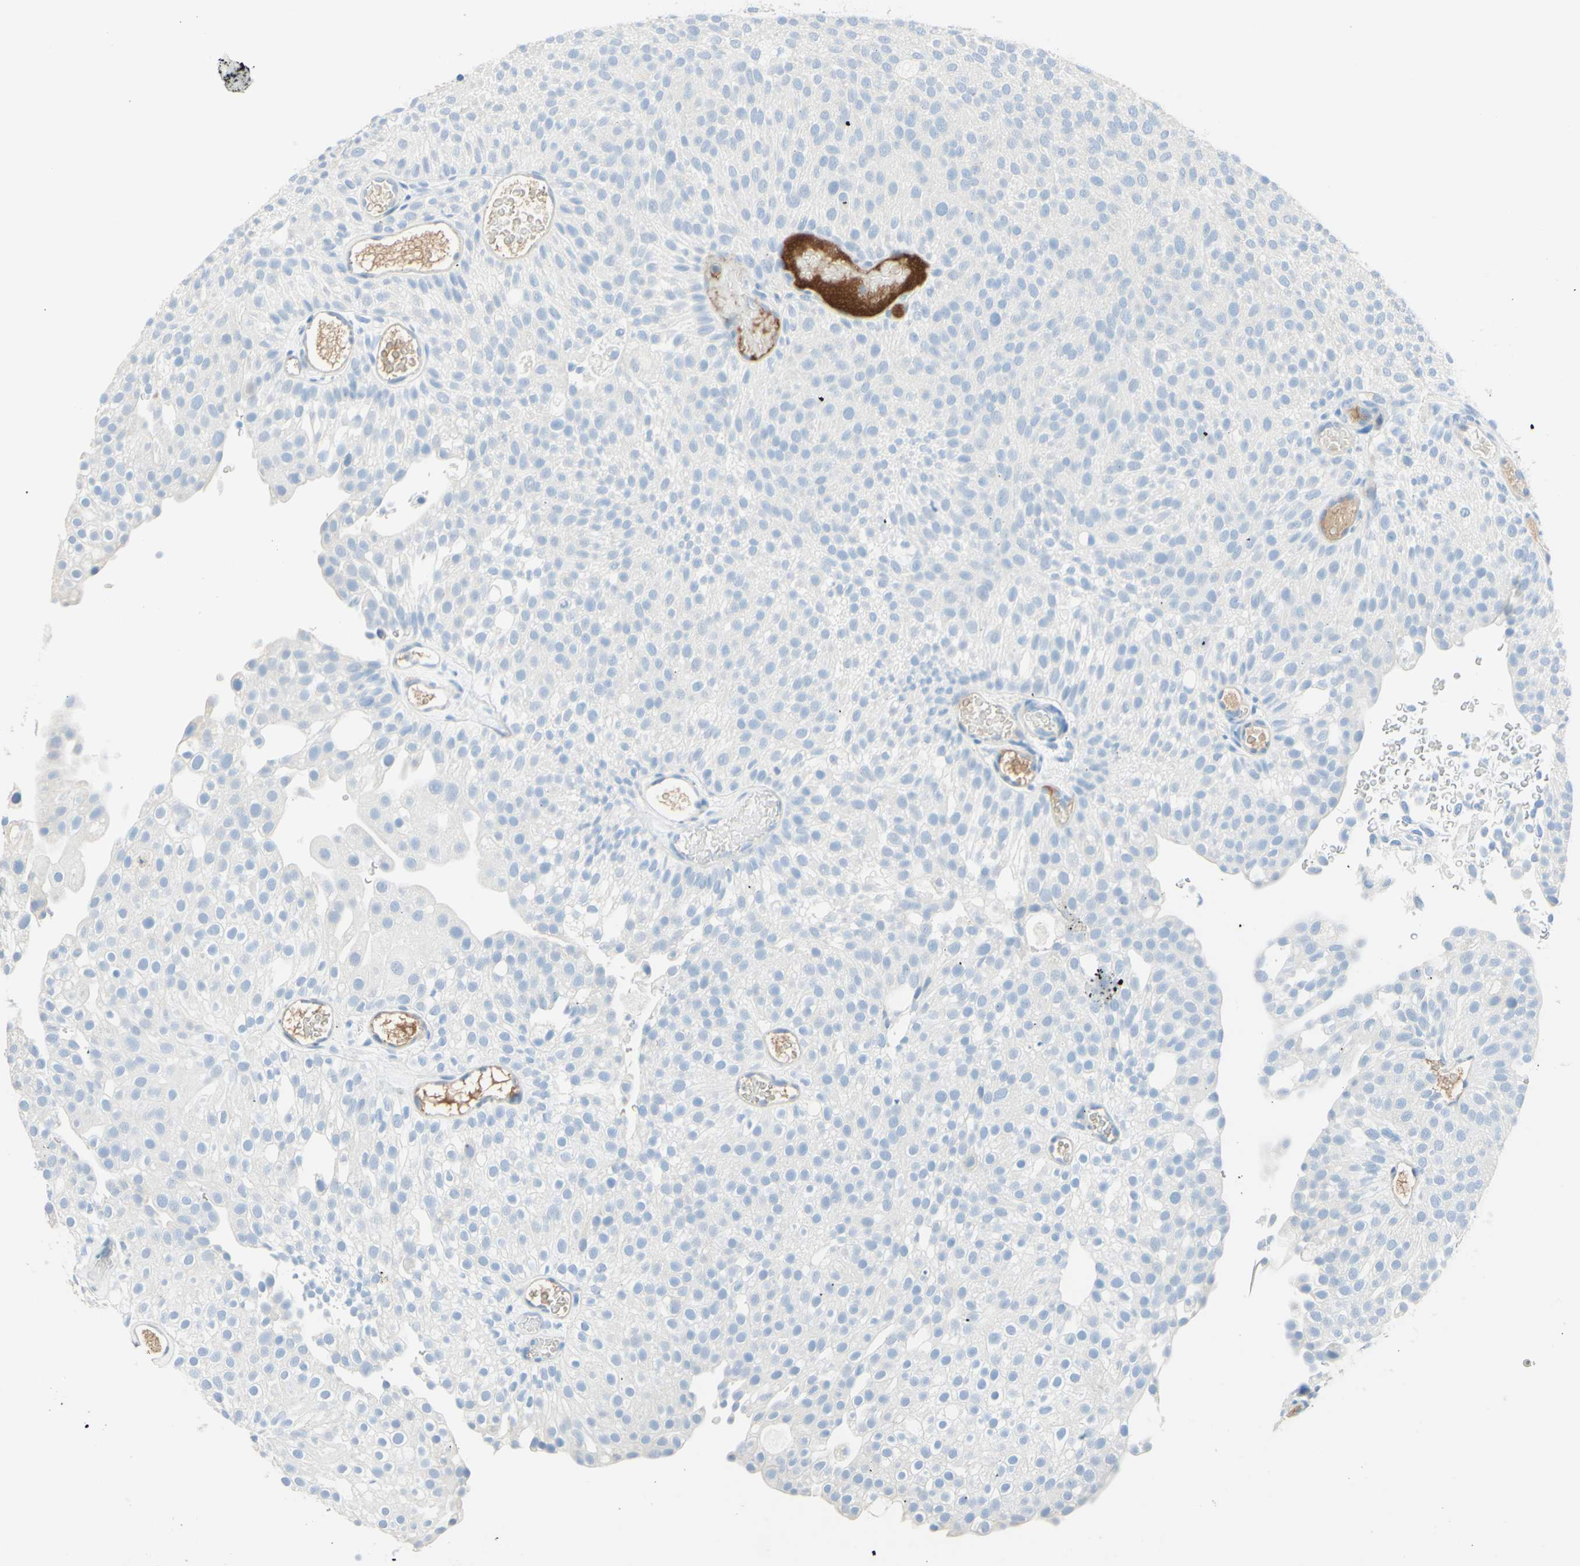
{"staining": {"intensity": "negative", "quantity": "none", "location": "none"}, "tissue": "urothelial cancer", "cell_type": "Tumor cells", "image_type": "cancer", "snomed": [{"axis": "morphology", "description": "Urothelial carcinoma, Low grade"}, {"axis": "topography", "description": "Urinary bladder"}], "caption": "Low-grade urothelial carcinoma stained for a protein using IHC demonstrates no positivity tumor cells.", "gene": "IL6ST", "patient": {"sex": "male", "age": 78}}